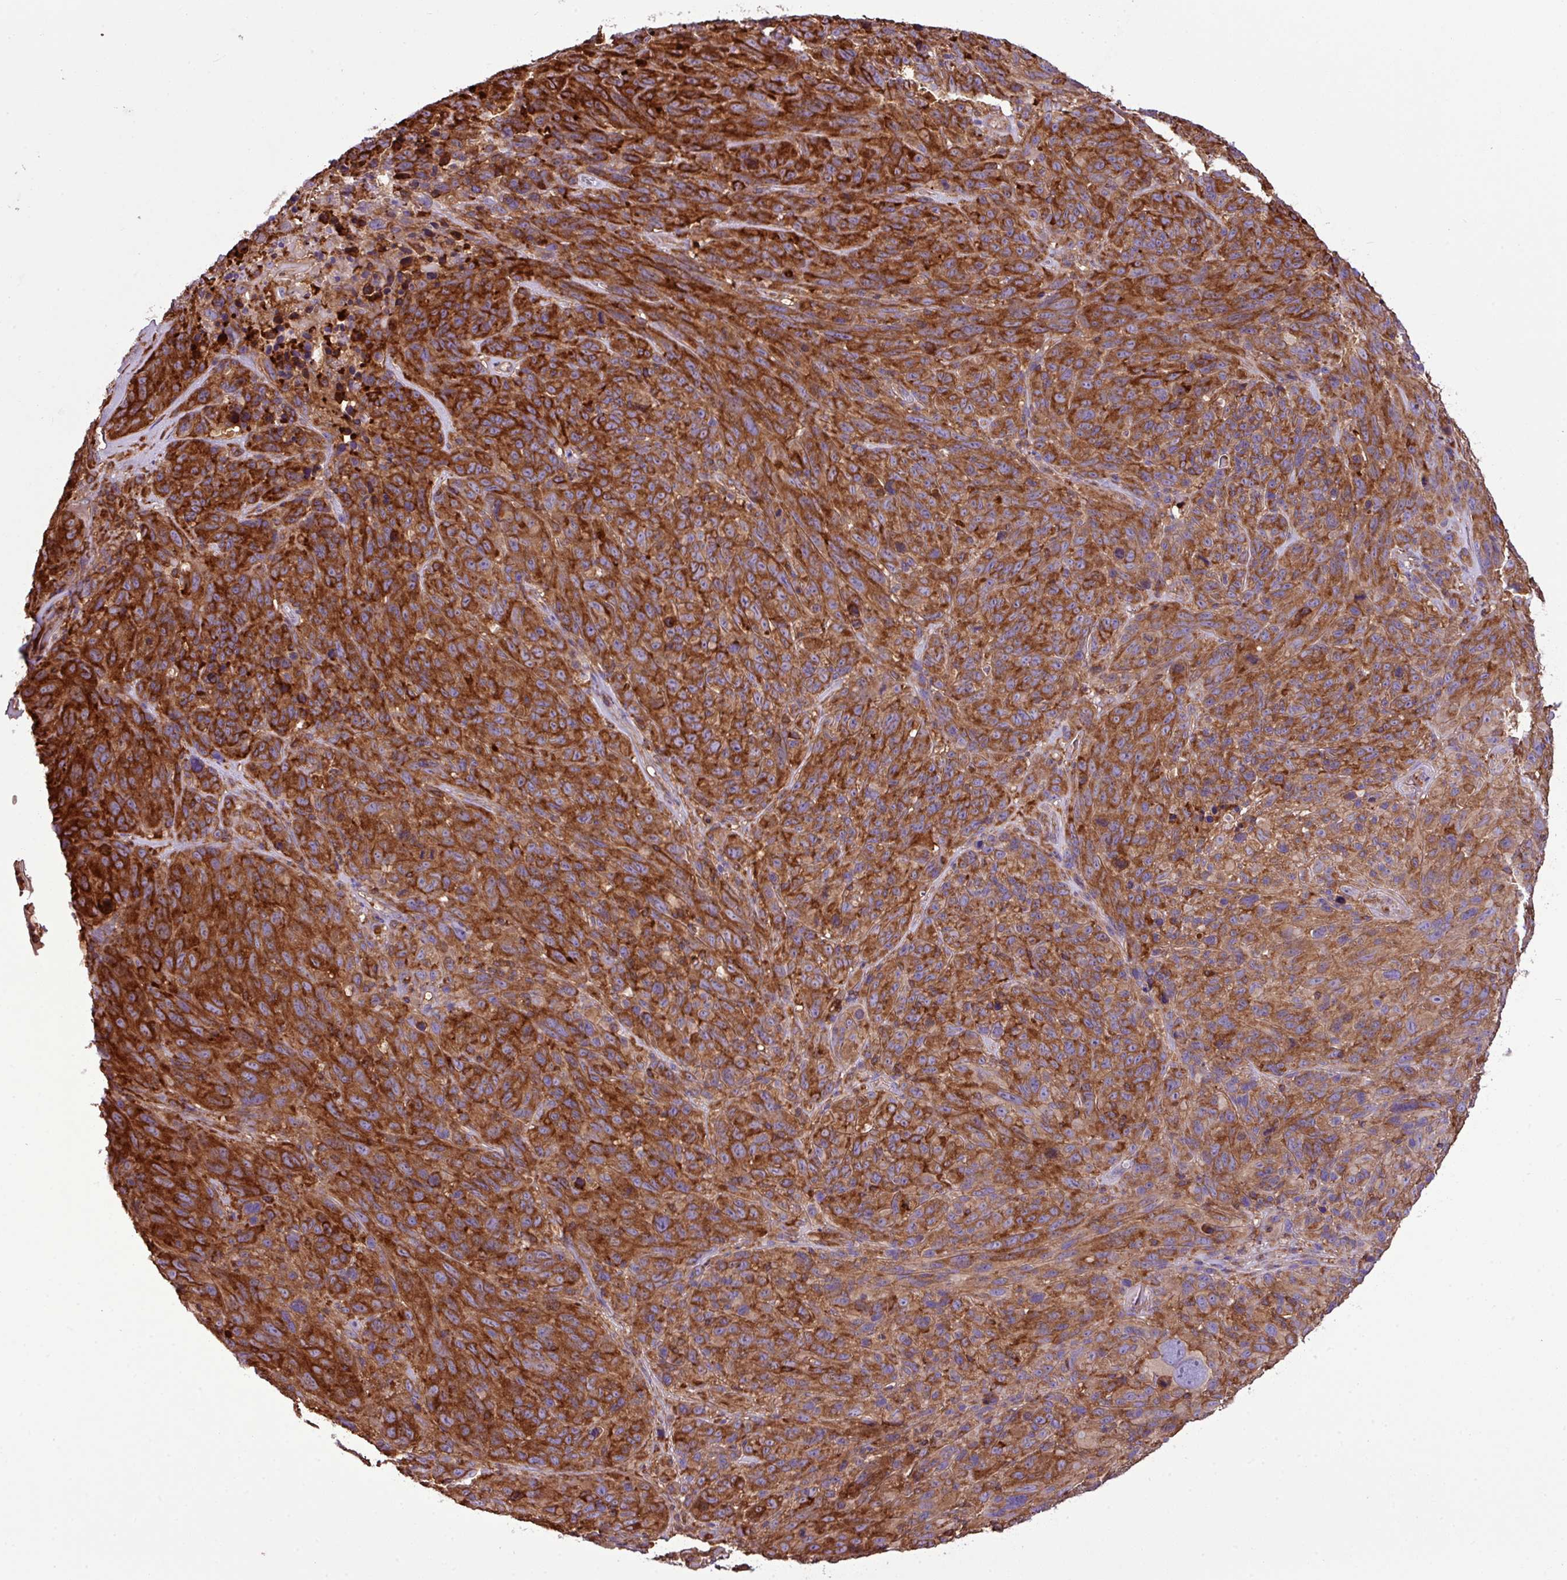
{"staining": {"intensity": "strong", "quantity": ">75%", "location": "cytoplasmic/membranous"}, "tissue": "melanoma", "cell_type": "Tumor cells", "image_type": "cancer", "snomed": [{"axis": "morphology", "description": "Malignant melanoma, NOS"}, {"axis": "topography", "description": "Skin of head"}], "caption": "This histopathology image exhibits immunohistochemistry staining of human melanoma, with high strong cytoplasmic/membranous expression in approximately >75% of tumor cells.", "gene": "PGAP6", "patient": {"sex": "male", "age": 96}}